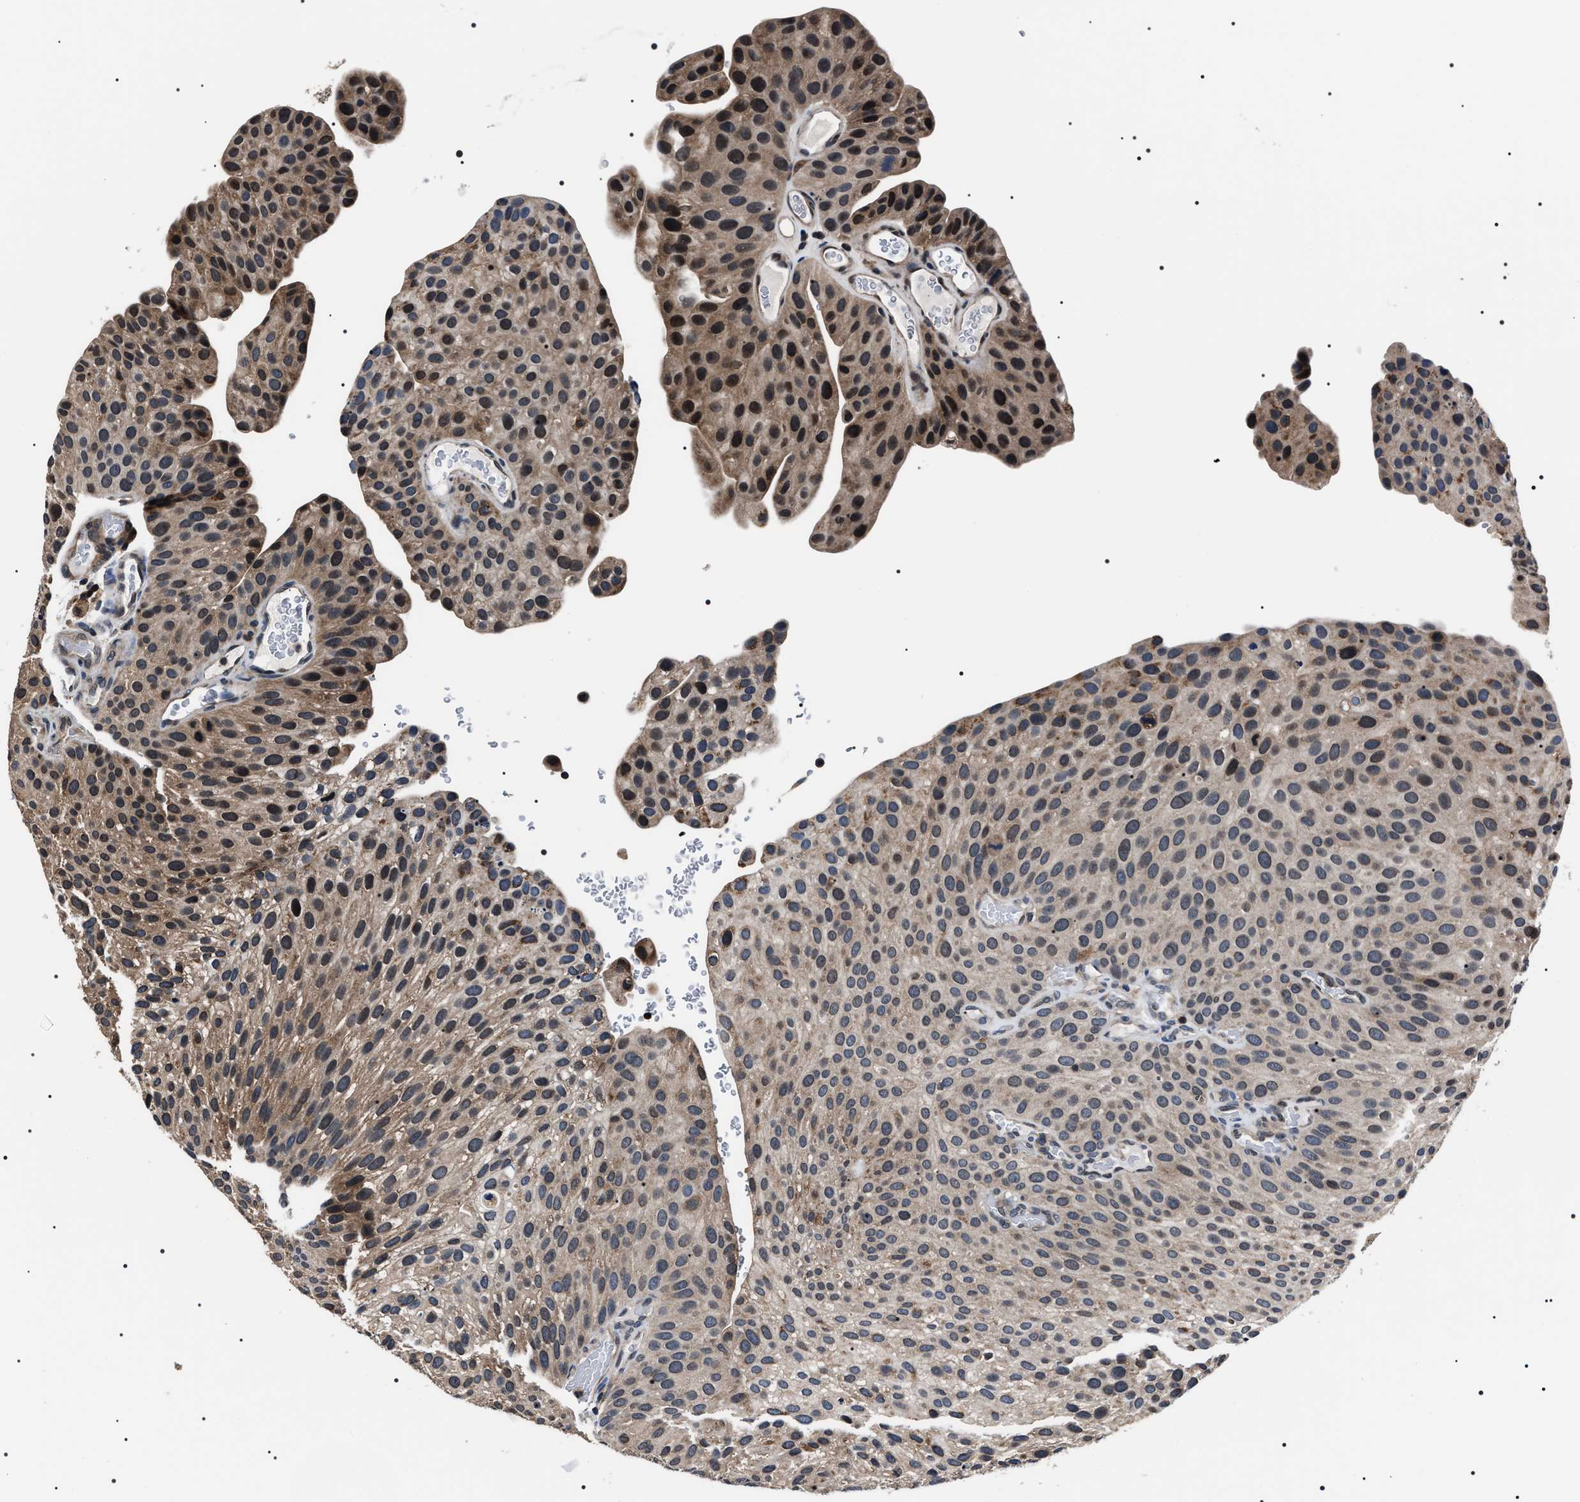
{"staining": {"intensity": "weak", "quantity": "25%-75%", "location": "cytoplasmic/membranous,nuclear"}, "tissue": "urothelial cancer", "cell_type": "Tumor cells", "image_type": "cancer", "snomed": [{"axis": "morphology", "description": "Urothelial carcinoma, Low grade"}, {"axis": "topography", "description": "Smooth muscle"}, {"axis": "topography", "description": "Urinary bladder"}], "caption": "Immunohistochemical staining of urothelial cancer displays low levels of weak cytoplasmic/membranous and nuclear staining in approximately 25%-75% of tumor cells.", "gene": "SIPA1", "patient": {"sex": "male", "age": 60}}